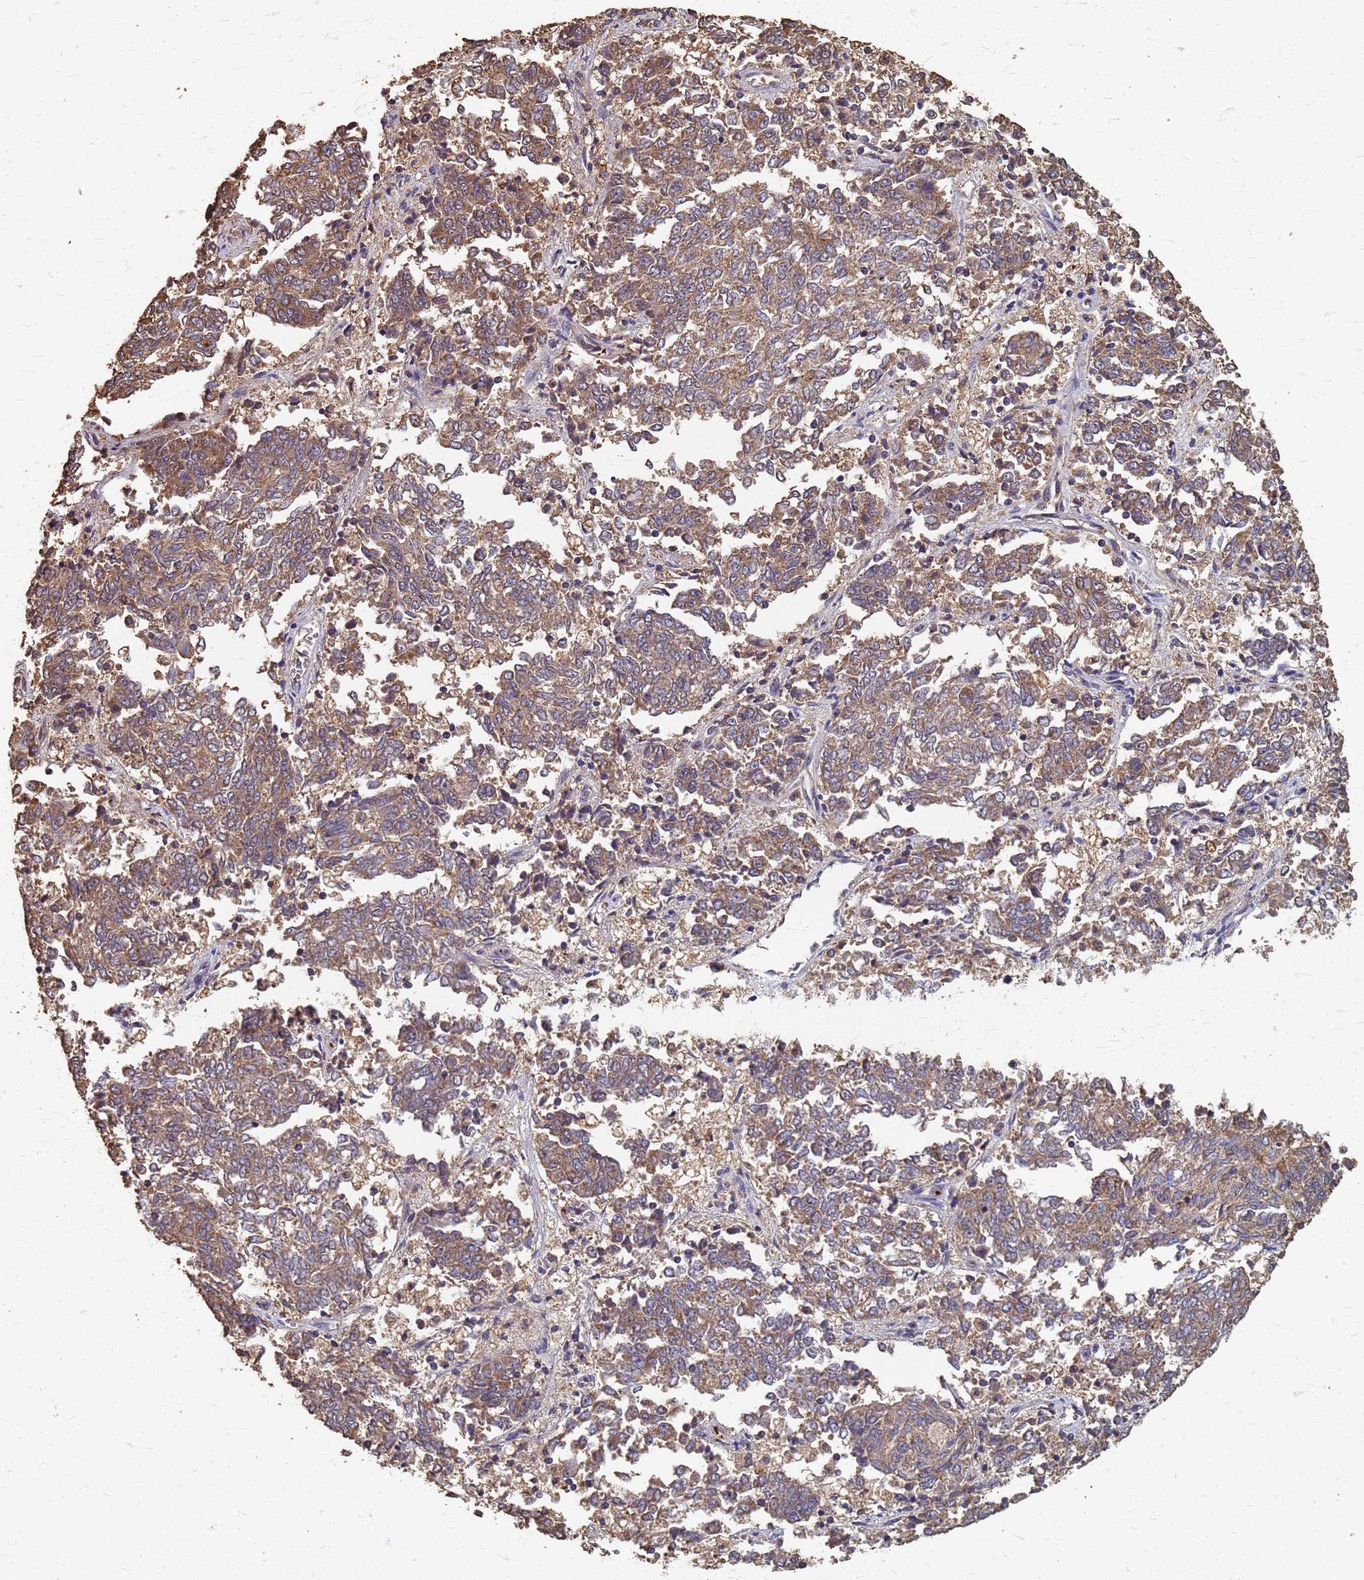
{"staining": {"intensity": "moderate", "quantity": ">75%", "location": "cytoplasmic/membranous"}, "tissue": "endometrial cancer", "cell_type": "Tumor cells", "image_type": "cancer", "snomed": [{"axis": "morphology", "description": "Adenocarcinoma, NOS"}, {"axis": "topography", "description": "Endometrium"}], "caption": "The image displays a brown stain indicating the presence of a protein in the cytoplasmic/membranous of tumor cells in adenocarcinoma (endometrial).", "gene": "DPH5", "patient": {"sex": "female", "age": 80}}